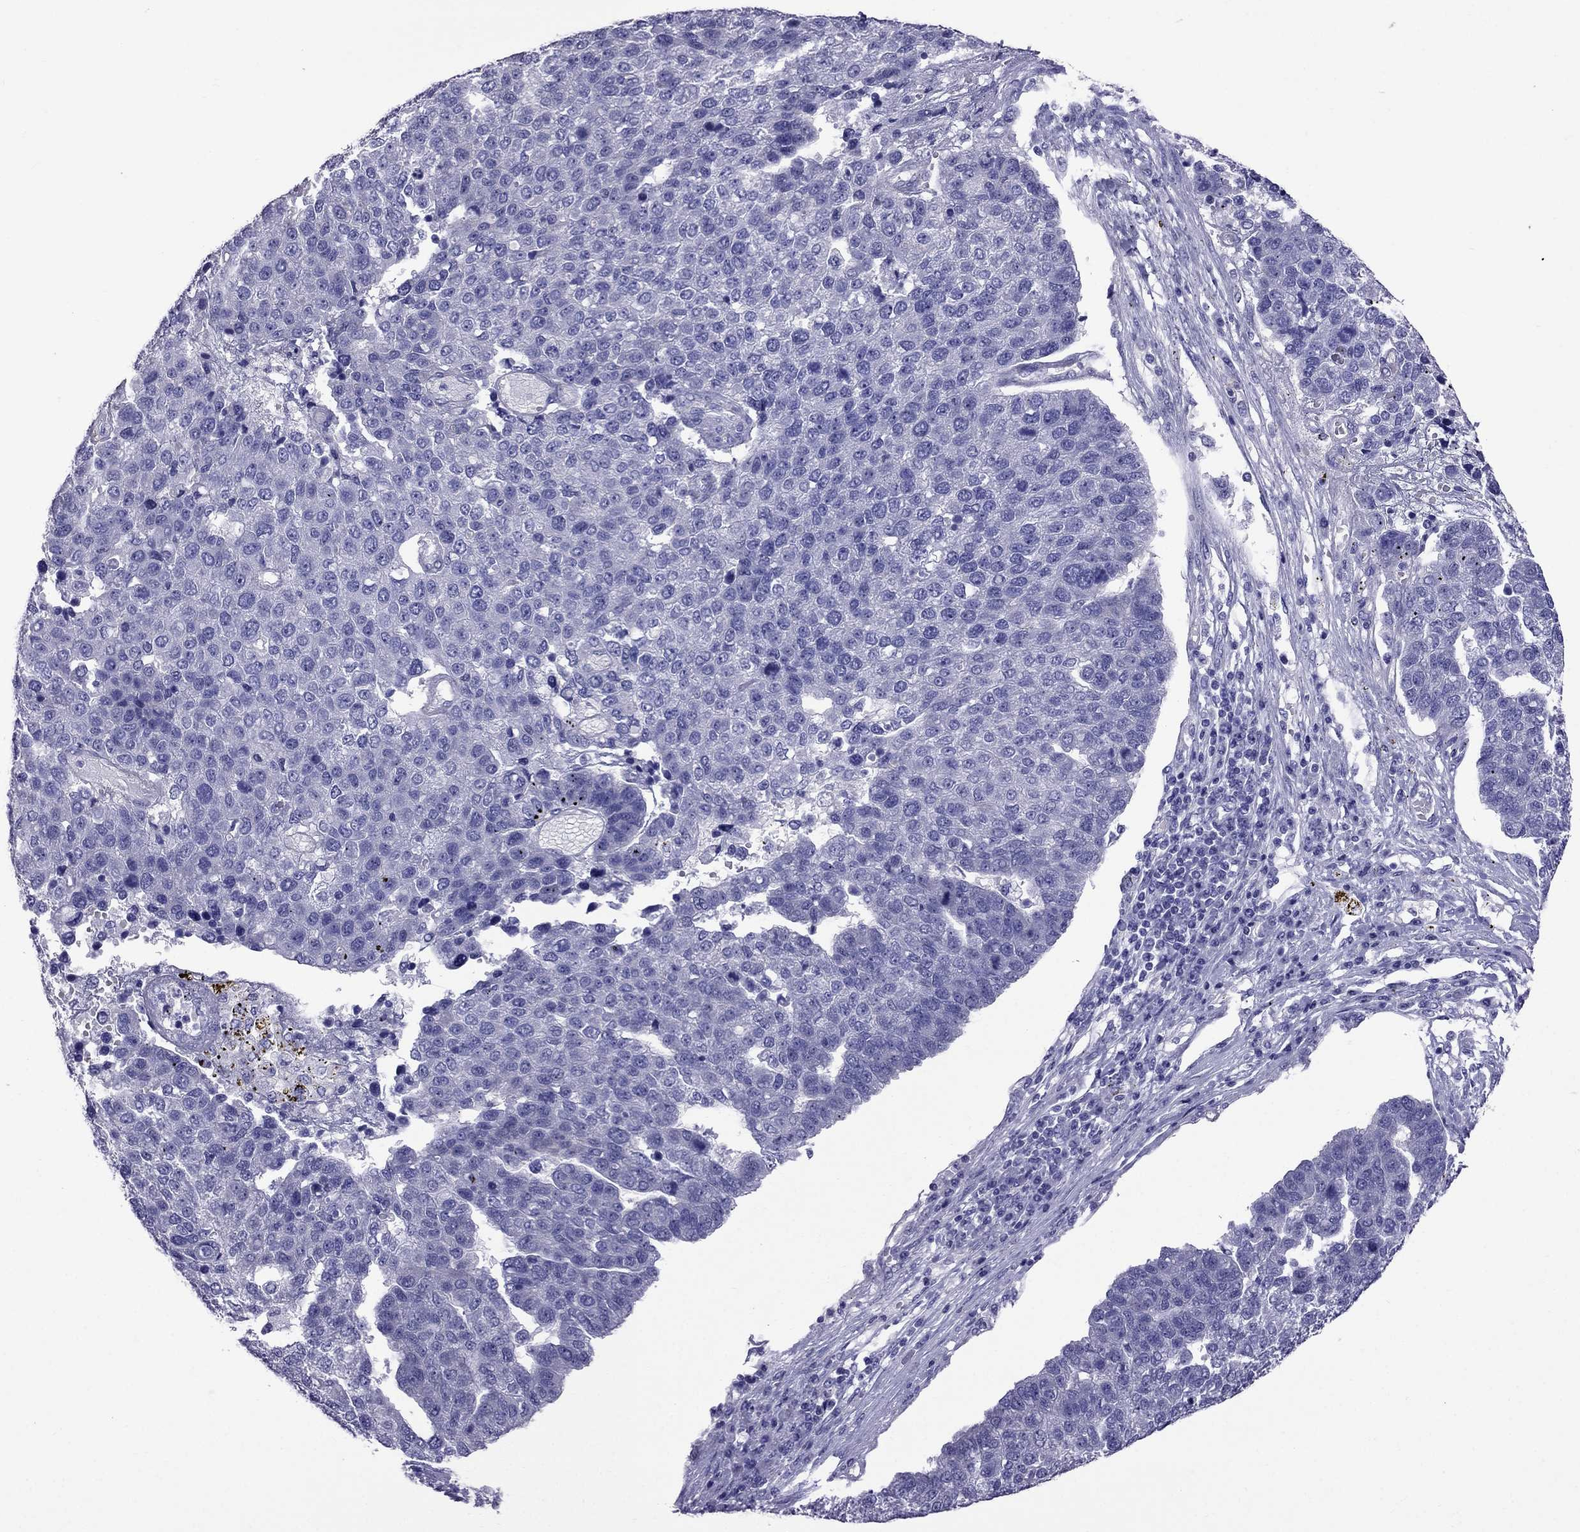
{"staining": {"intensity": "negative", "quantity": "none", "location": "none"}, "tissue": "pancreatic cancer", "cell_type": "Tumor cells", "image_type": "cancer", "snomed": [{"axis": "morphology", "description": "Adenocarcinoma, NOS"}, {"axis": "topography", "description": "Pancreas"}], "caption": "Immunohistochemical staining of adenocarcinoma (pancreatic) demonstrates no significant expression in tumor cells.", "gene": "OXCT2", "patient": {"sex": "female", "age": 61}}